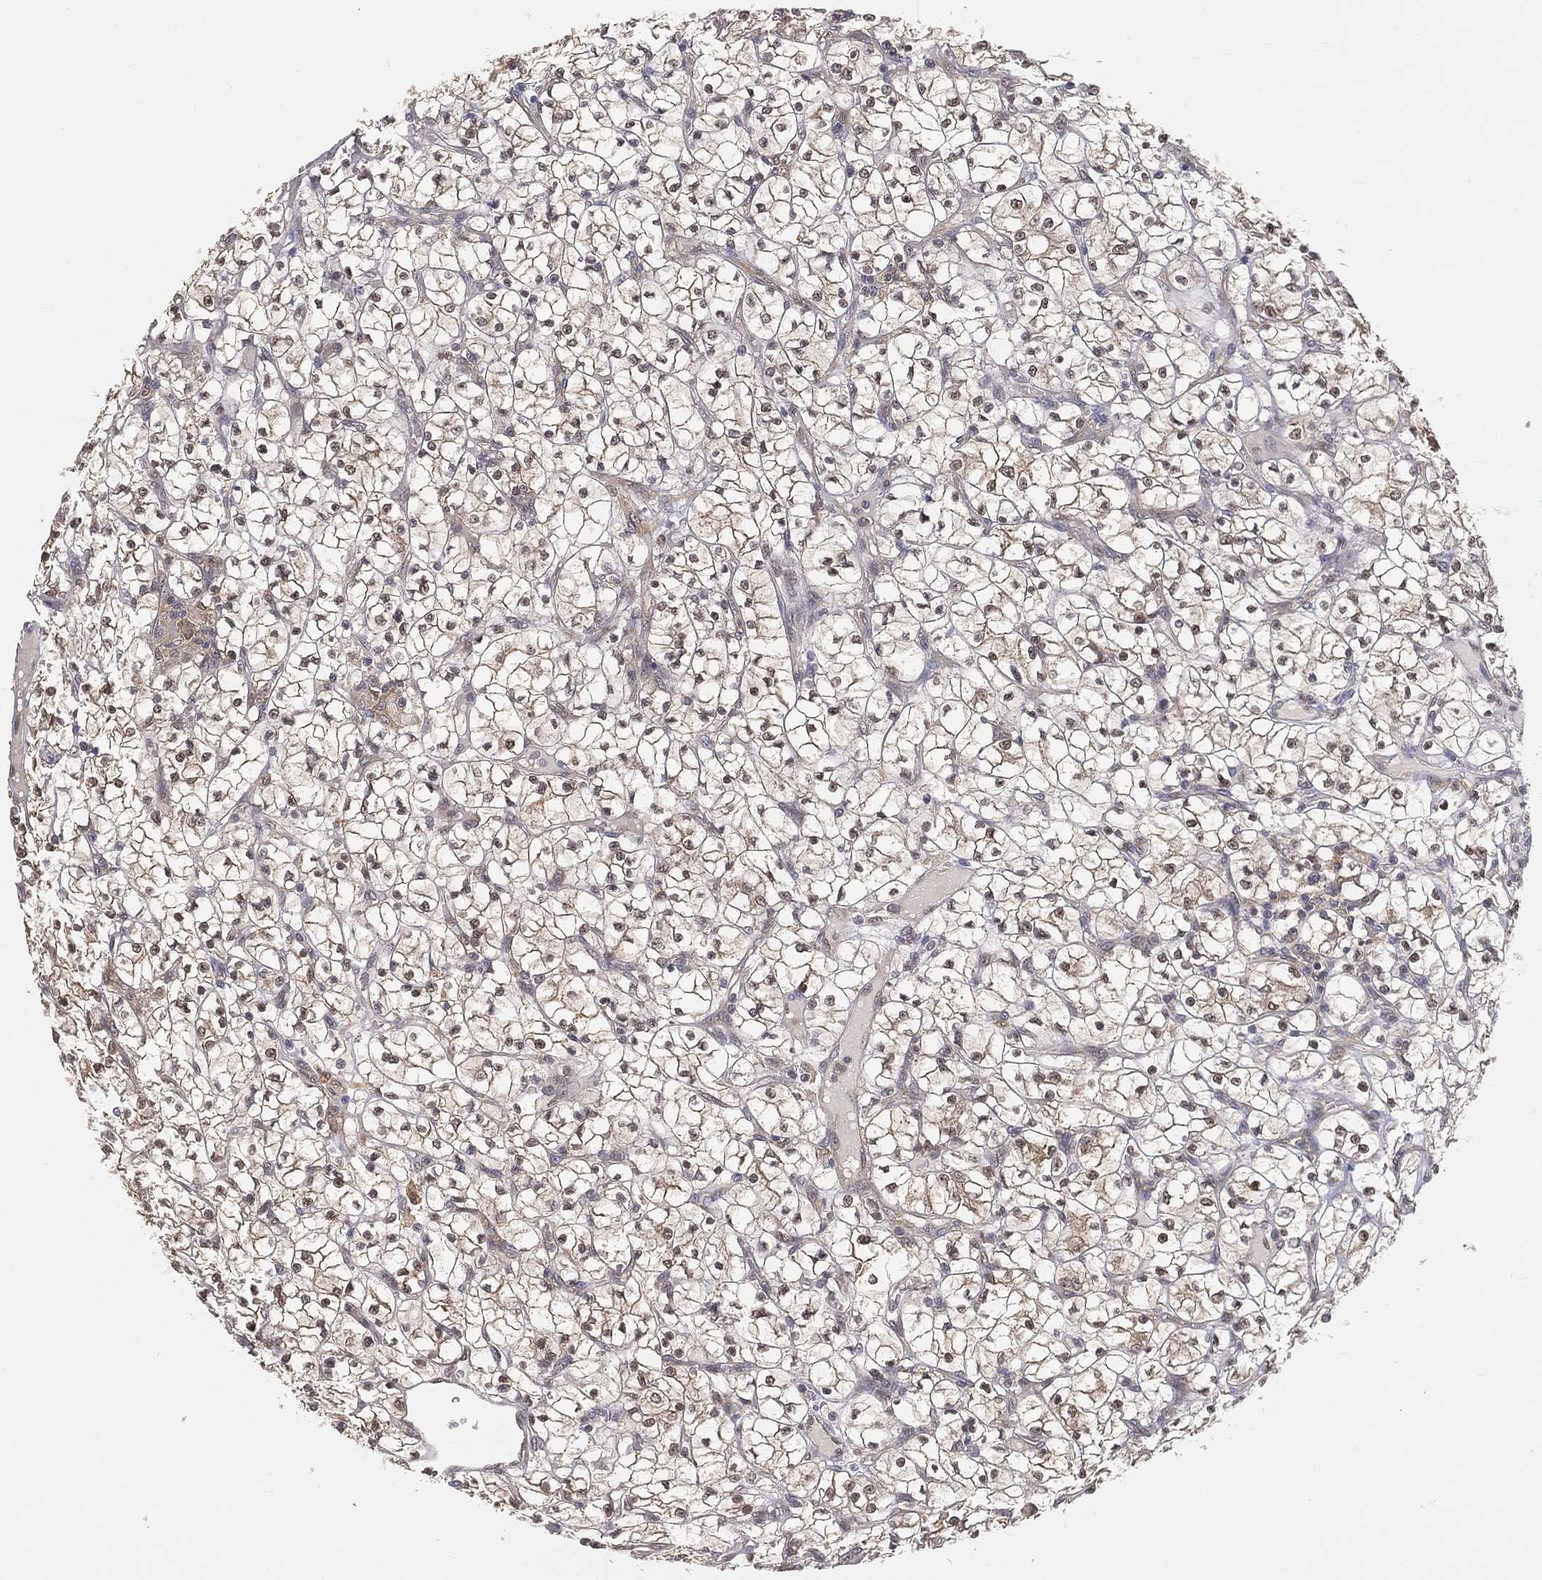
{"staining": {"intensity": "weak", "quantity": "25%-75%", "location": "cytoplasmic/membranous,nuclear"}, "tissue": "renal cancer", "cell_type": "Tumor cells", "image_type": "cancer", "snomed": [{"axis": "morphology", "description": "Adenocarcinoma, NOS"}, {"axis": "topography", "description": "Kidney"}], "caption": "Tumor cells demonstrate low levels of weak cytoplasmic/membranous and nuclear staining in about 25%-75% of cells in renal adenocarcinoma.", "gene": "MAPK1", "patient": {"sex": "female", "age": 64}}